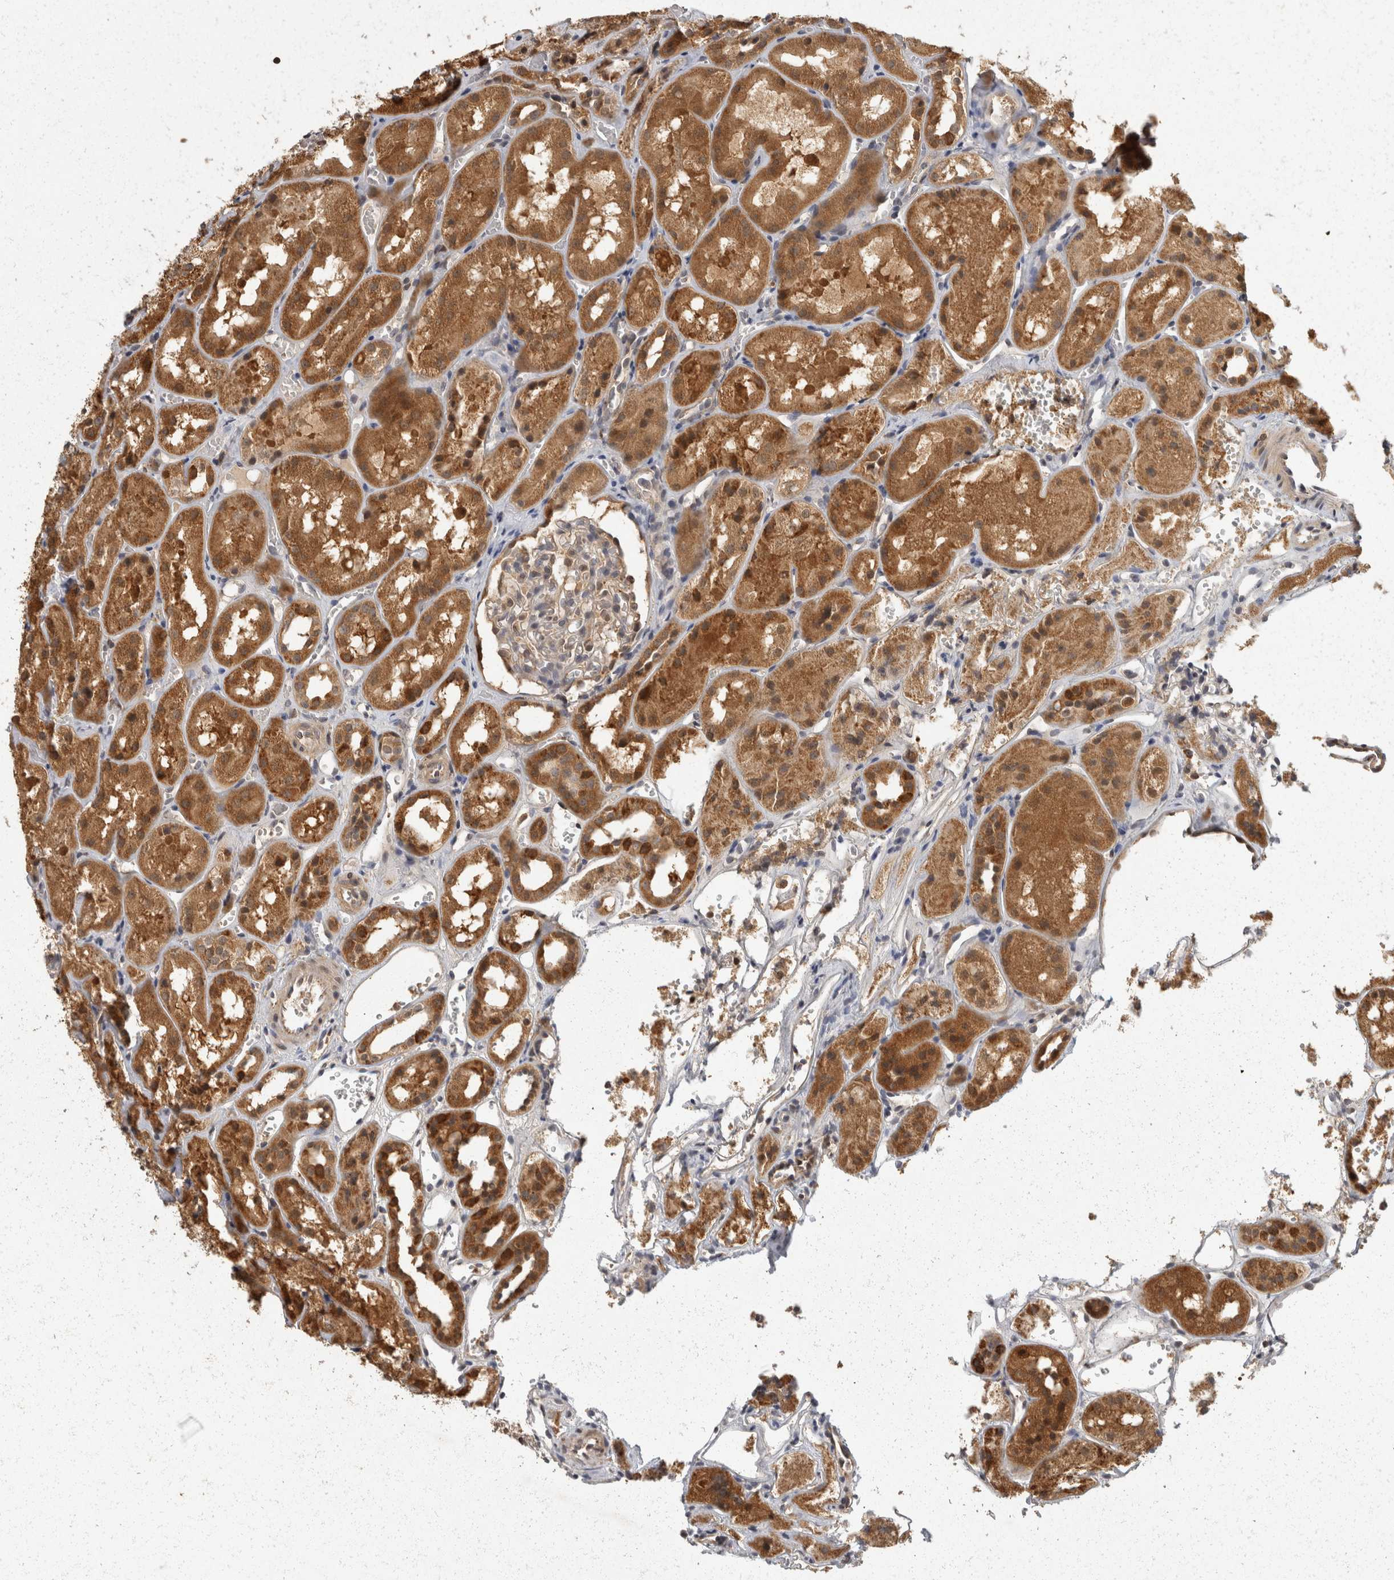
{"staining": {"intensity": "weak", "quantity": "<25%", "location": "cytoplasmic/membranous"}, "tissue": "kidney", "cell_type": "Cells in glomeruli", "image_type": "normal", "snomed": [{"axis": "morphology", "description": "Normal tissue, NOS"}, {"axis": "topography", "description": "Kidney"}], "caption": "Immunohistochemical staining of normal human kidney shows no significant expression in cells in glomeruli. Nuclei are stained in blue.", "gene": "ACAT2", "patient": {"sex": "male", "age": 16}}